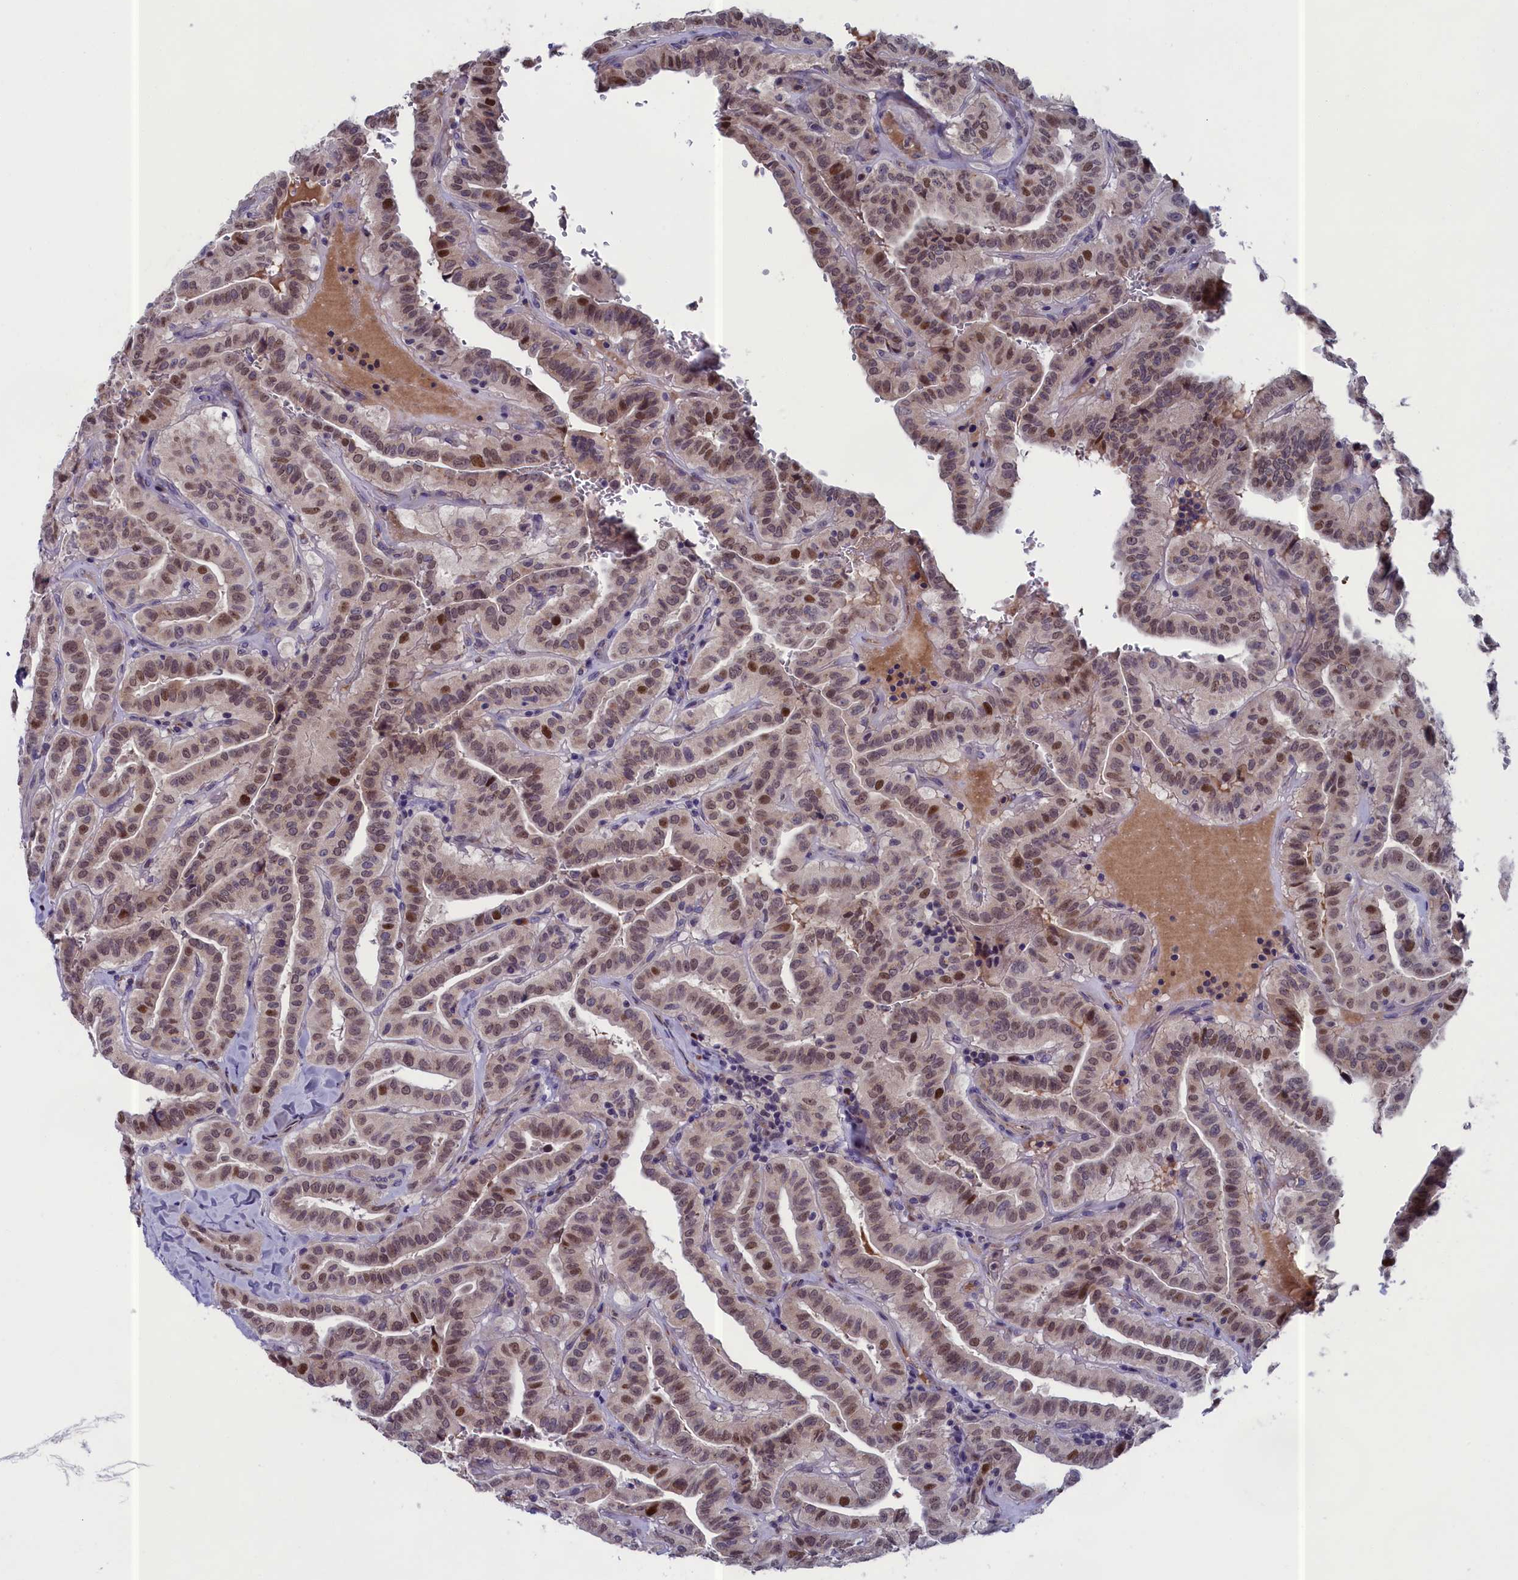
{"staining": {"intensity": "moderate", "quantity": ">75%", "location": "nuclear"}, "tissue": "thyroid cancer", "cell_type": "Tumor cells", "image_type": "cancer", "snomed": [{"axis": "morphology", "description": "Papillary adenocarcinoma, NOS"}, {"axis": "topography", "description": "Thyroid gland"}], "caption": "Papillary adenocarcinoma (thyroid) stained for a protein exhibits moderate nuclear positivity in tumor cells. The protein of interest is stained brown, and the nuclei are stained in blue (DAB (3,3'-diaminobenzidine) IHC with brightfield microscopy, high magnification).", "gene": "LIG1", "patient": {"sex": "male", "age": 77}}